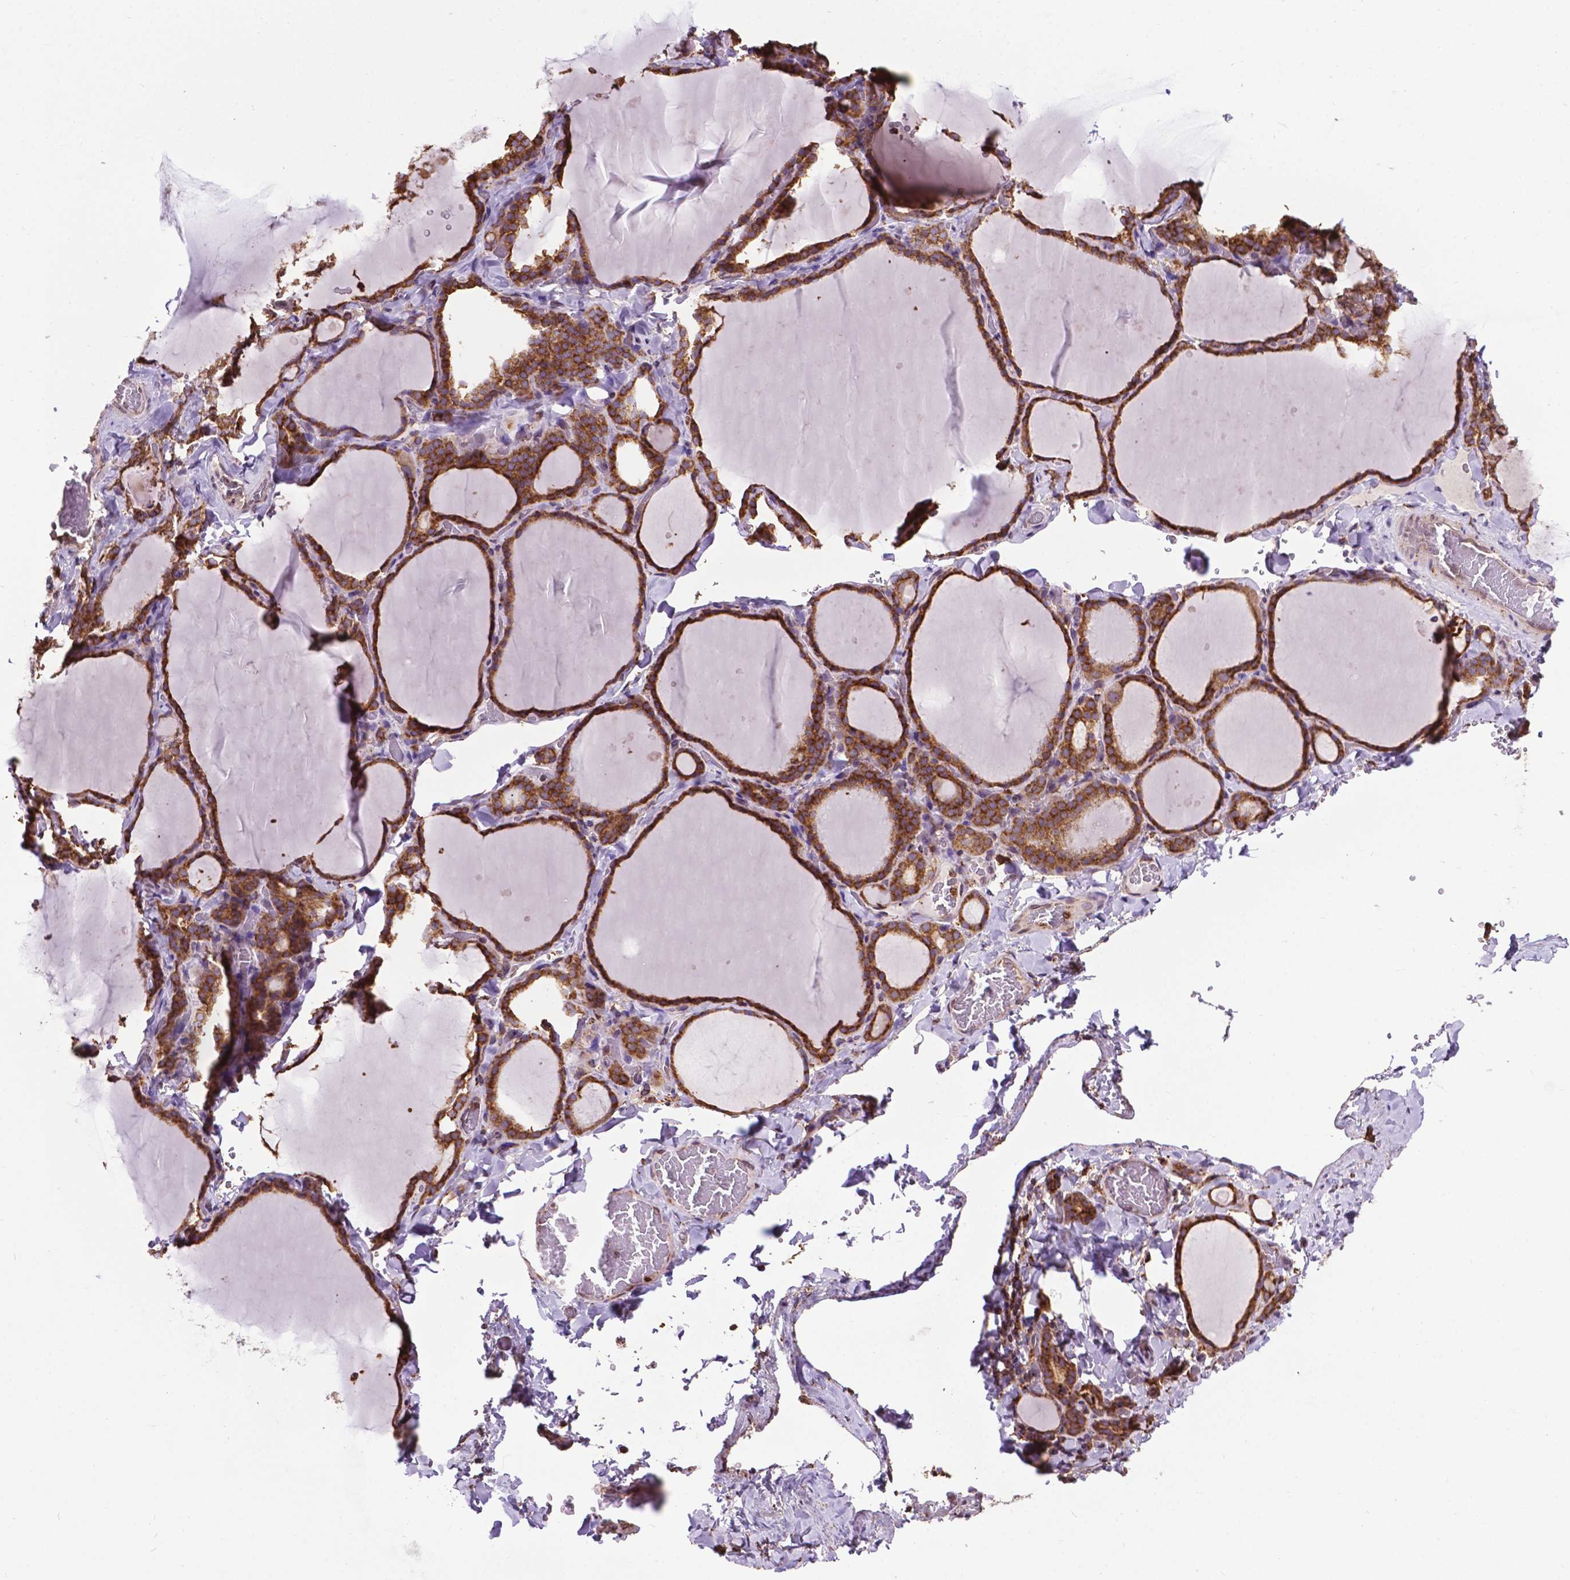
{"staining": {"intensity": "strong", "quantity": ">75%", "location": "cytoplasmic/membranous"}, "tissue": "thyroid gland", "cell_type": "Glandular cells", "image_type": "normal", "snomed": [{"axis": "morphology", "description": "Normal tissue, NOS"}, {"axis": "topography", "description": "Thyroid gland"}], "caption": "Approximately >75% of glandular cells in benign thyroid gland display strong cytoplasmic/membranous protein positivity as visualized by brown immunohistochemical staining.", "gene": "GANAB", "patient": {"sex": "female", "age": 22}}